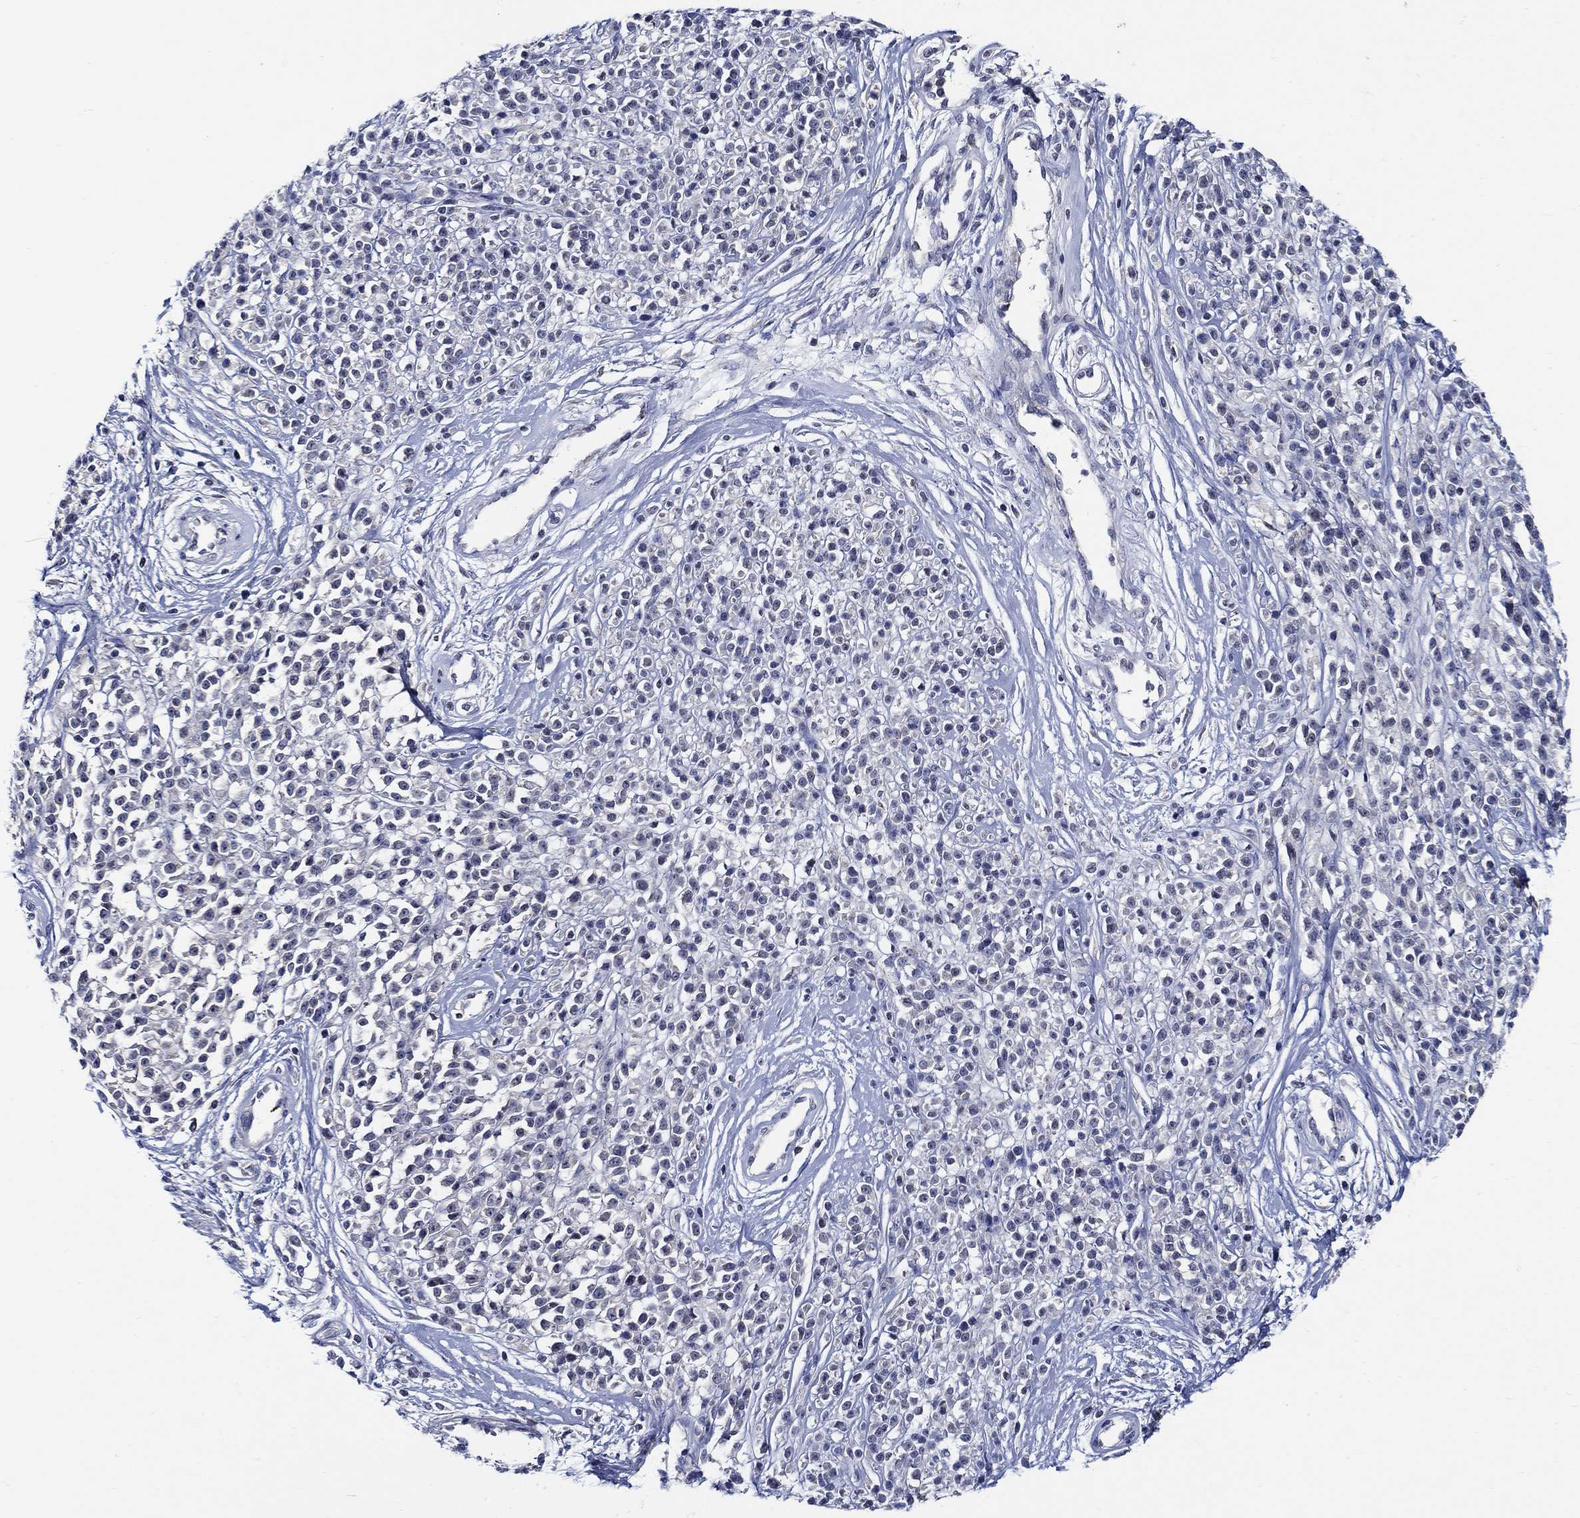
{"staining": {"intensity": "negative", "quantity": "none", "location": "none"}, "tissue": "melanoma", "cell_type": "Tumor cells", "image_type": "cancer", "snomed": [{"axis": "morphology", "description": "Malignant melanoma, NOS"}, {"axis": "topography", "description": "Skin"}, {"axis": "topography", "description": "Skin of trunk"}], "caption": "IHC micrograph of neoplastic tissue: melanoma stained with DAB shows no significant protein staining in tumor cells.", "gene": "ALOX12", "patient": {"sex": "male", "age": 74}}